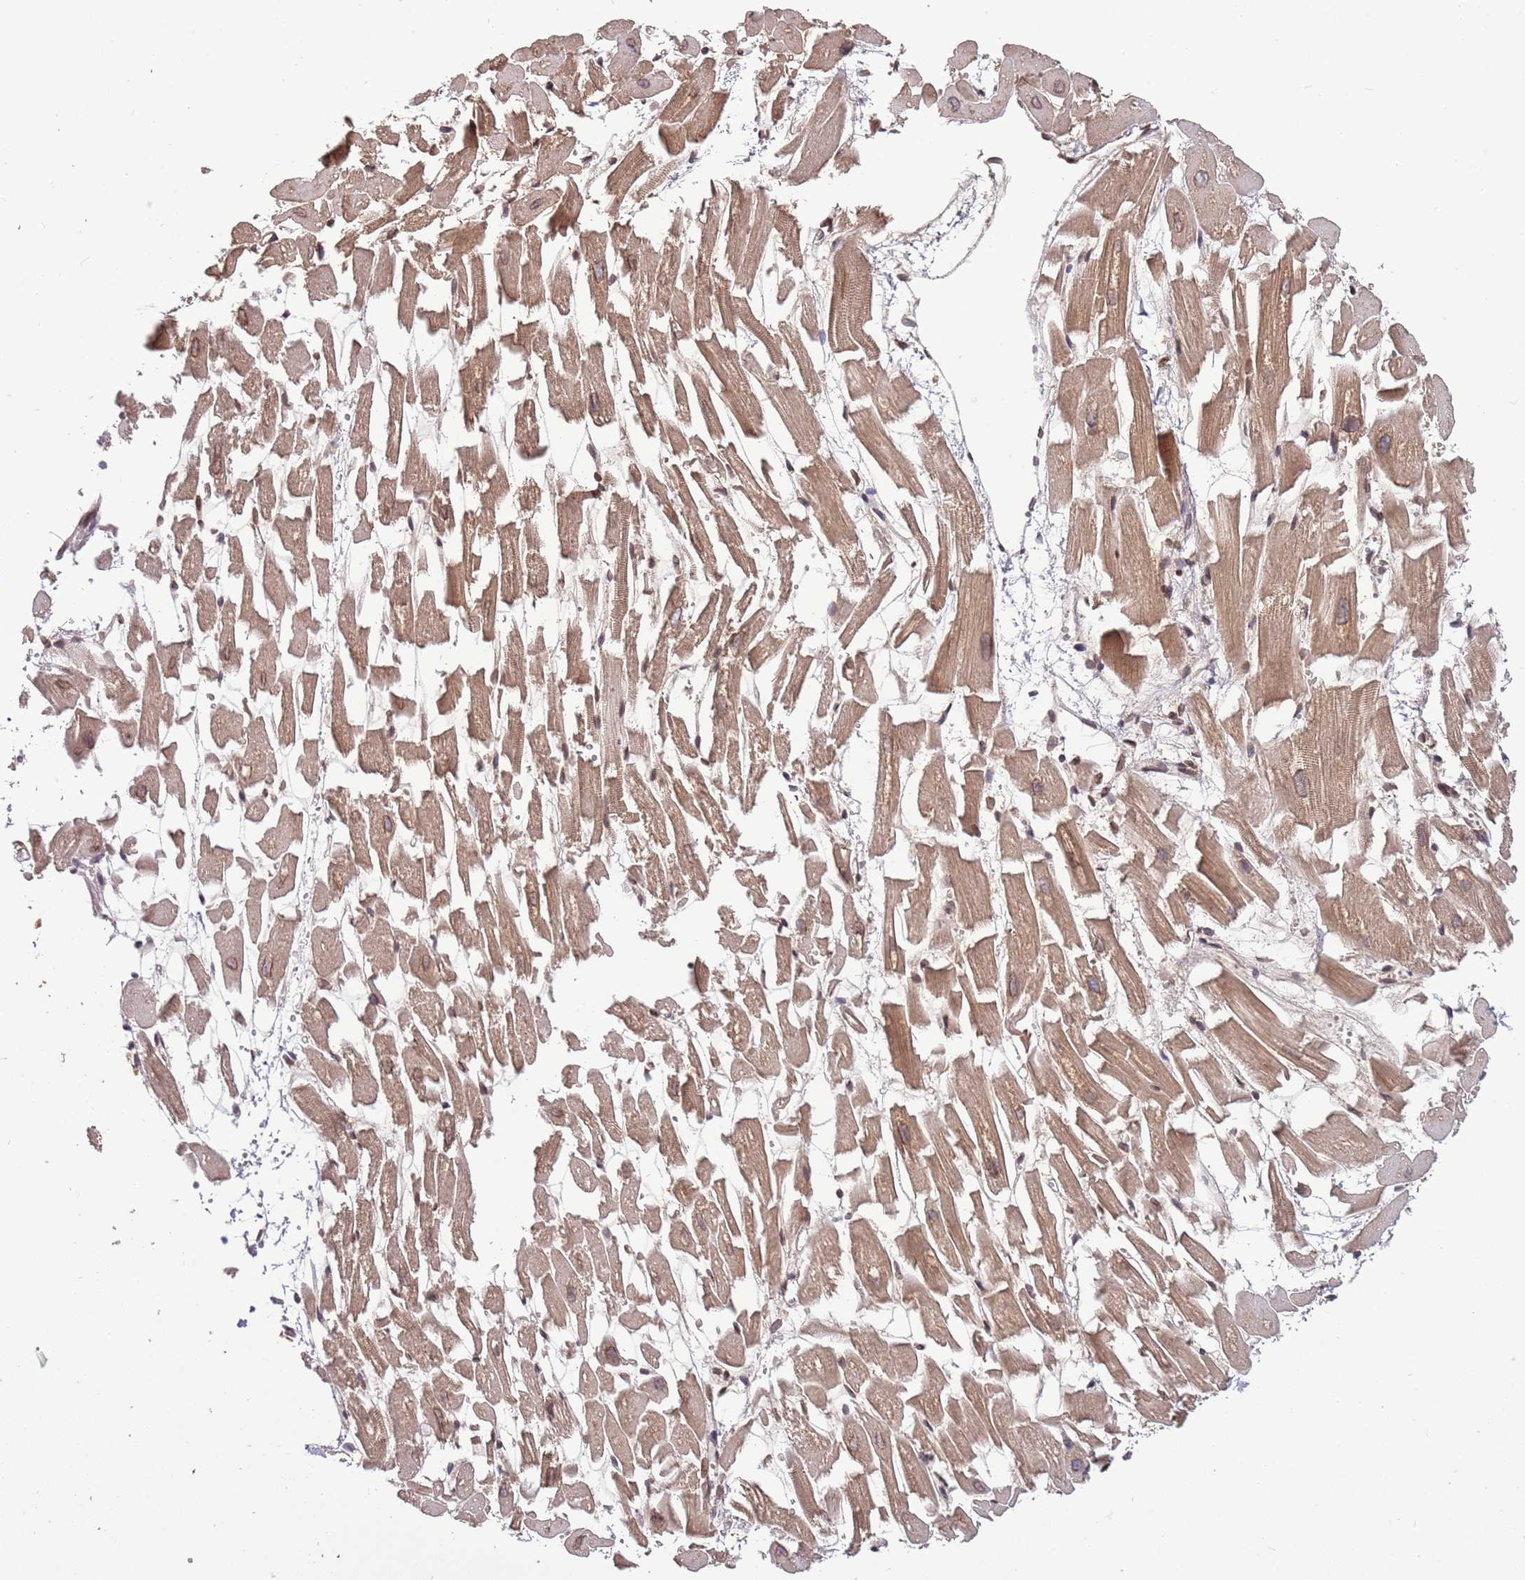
{"staining": {"intensity": "moderate", "quantity": ">75%", "location": "cytoplasmic/membranous,nuclear"}, "tissue": "heart muscle", "cell_type": "Cardiomyocytes", "image_type": "normal", "snomed": [{"axis": "morphology", "description": "Normal tissue, NOS"}, {"axis": "topography", "description": "Heart"}], "caption": "High-power microscopy captured an immunohistochemistry image of benign heart muscle, revealing moderate cytoplasmic/membranous,nuclear positivity in about >75% of cardiomyocytes.", "gene": "ZNF665", "patient": {"sex": "female", "age": 64}}